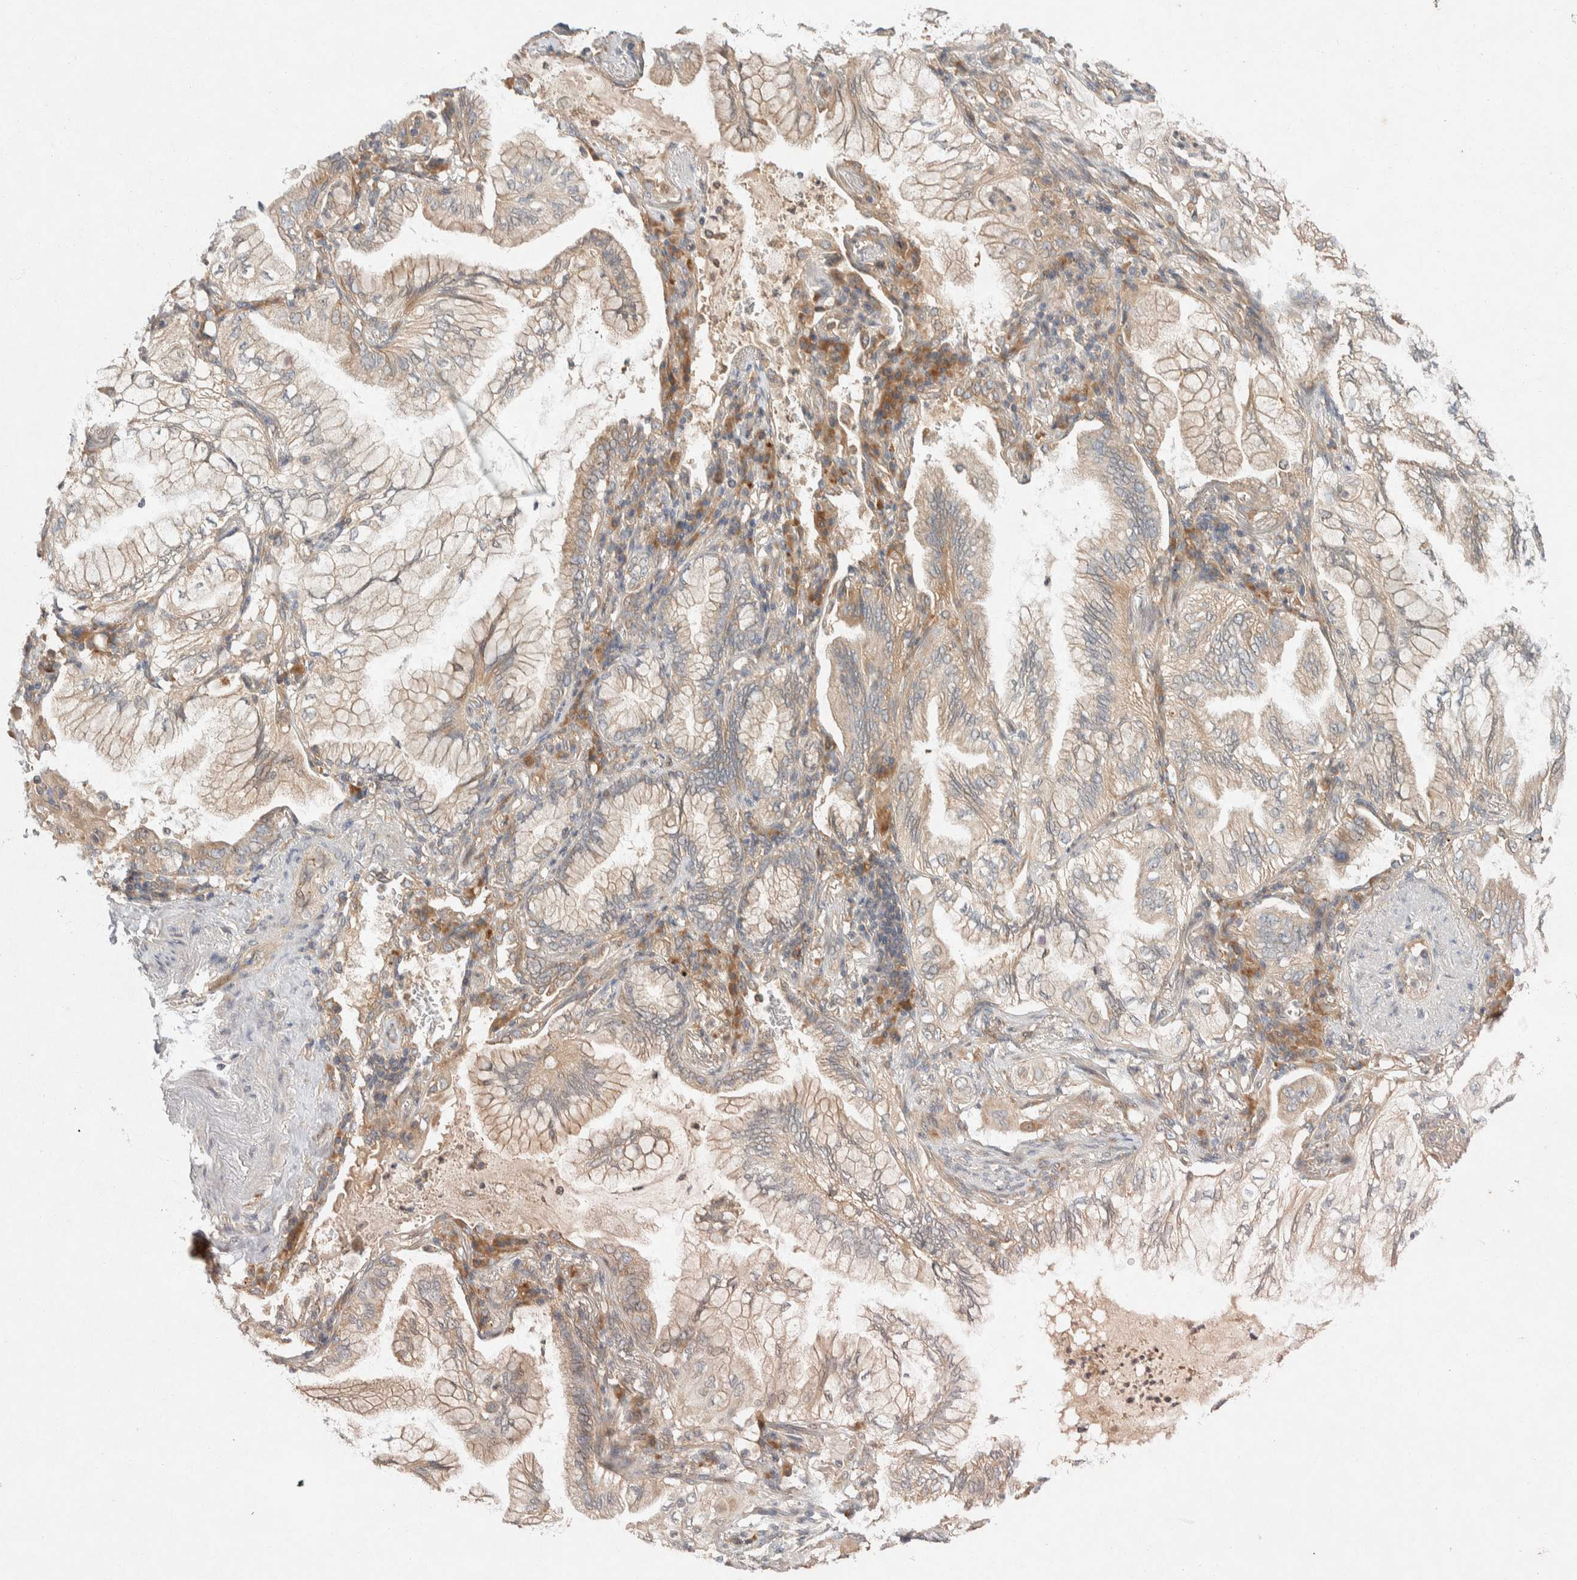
{"staining": {"intensity": "weak", "quantity": "25%-75%", "location": "cytoplasmic/membranous"}, "tissue": "lung cancer", "cell_type": "Tumor cells", "image_type": "cancer", "snomed": [{"axis": "morphology", "description": "Adenocarcinoma, NOS"}, {"axis": "topography", "description": "Lung"}], "caption": "Protein expression analysis of adenocarcinoma (lung) shows weak cytoplasmic/membranous staining in about 25%-75% of tumor cells.", "gene": "PXK", "patient": {"sex": "female", "age": 70}}